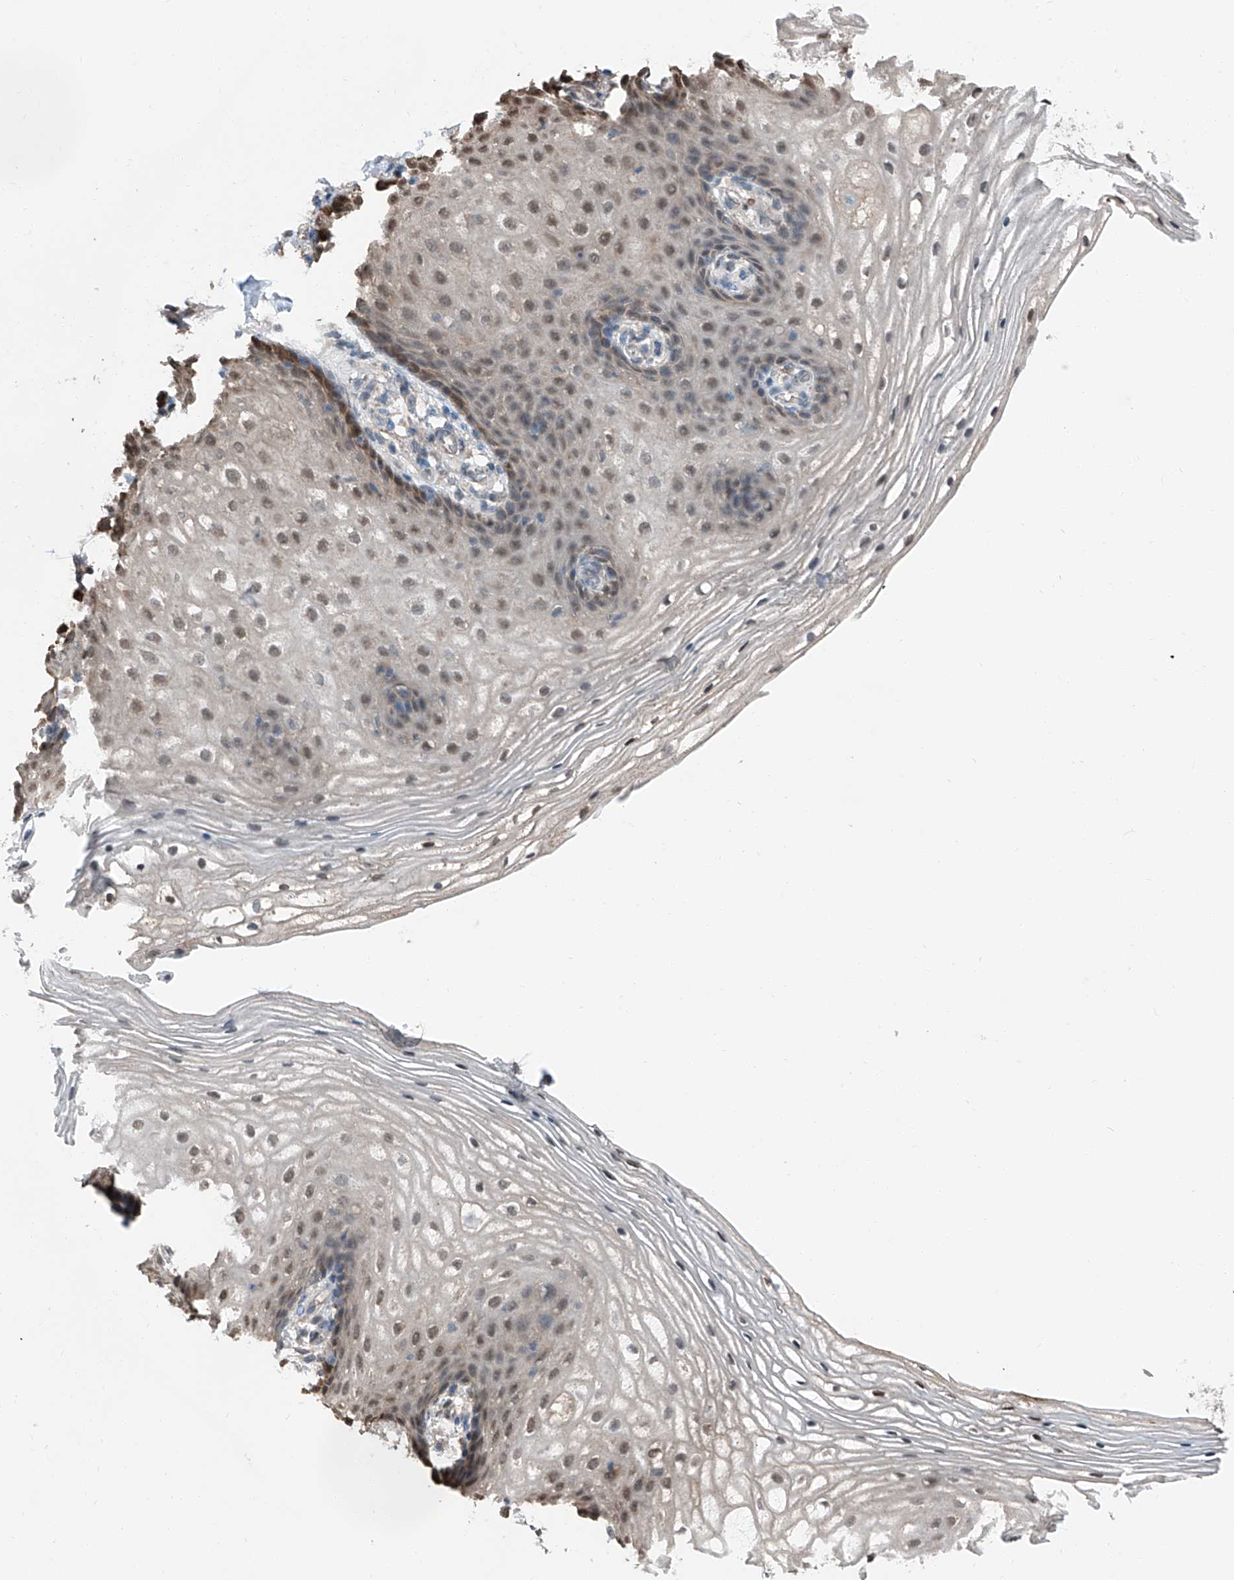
{"staining": {"intensity": "strong", "quantity": "<25%", "location": "cytoplasmic/membranous,nuclear"}, "tissue": "vagina", "cell_type": "Squamous epithelial cells", "image_type": "normal", "snomed": [{"axis": "morphology", "description": "Normal tissue, NOS"}, {"axis": "topography", "description": "Vagina"}], "caption": "Immunohistochemical staining of normal human vagina shows strong cytoplasmic/membranous,nuclear protein expression in approximately <25% of squamous epithelial cells. (Stains: DAB in brown, nuclei in blue, Microscopy: brightfield microscopy at high magnification).", "gene": "HSPA6", "patient": {"sex": "female", "age": 60}}